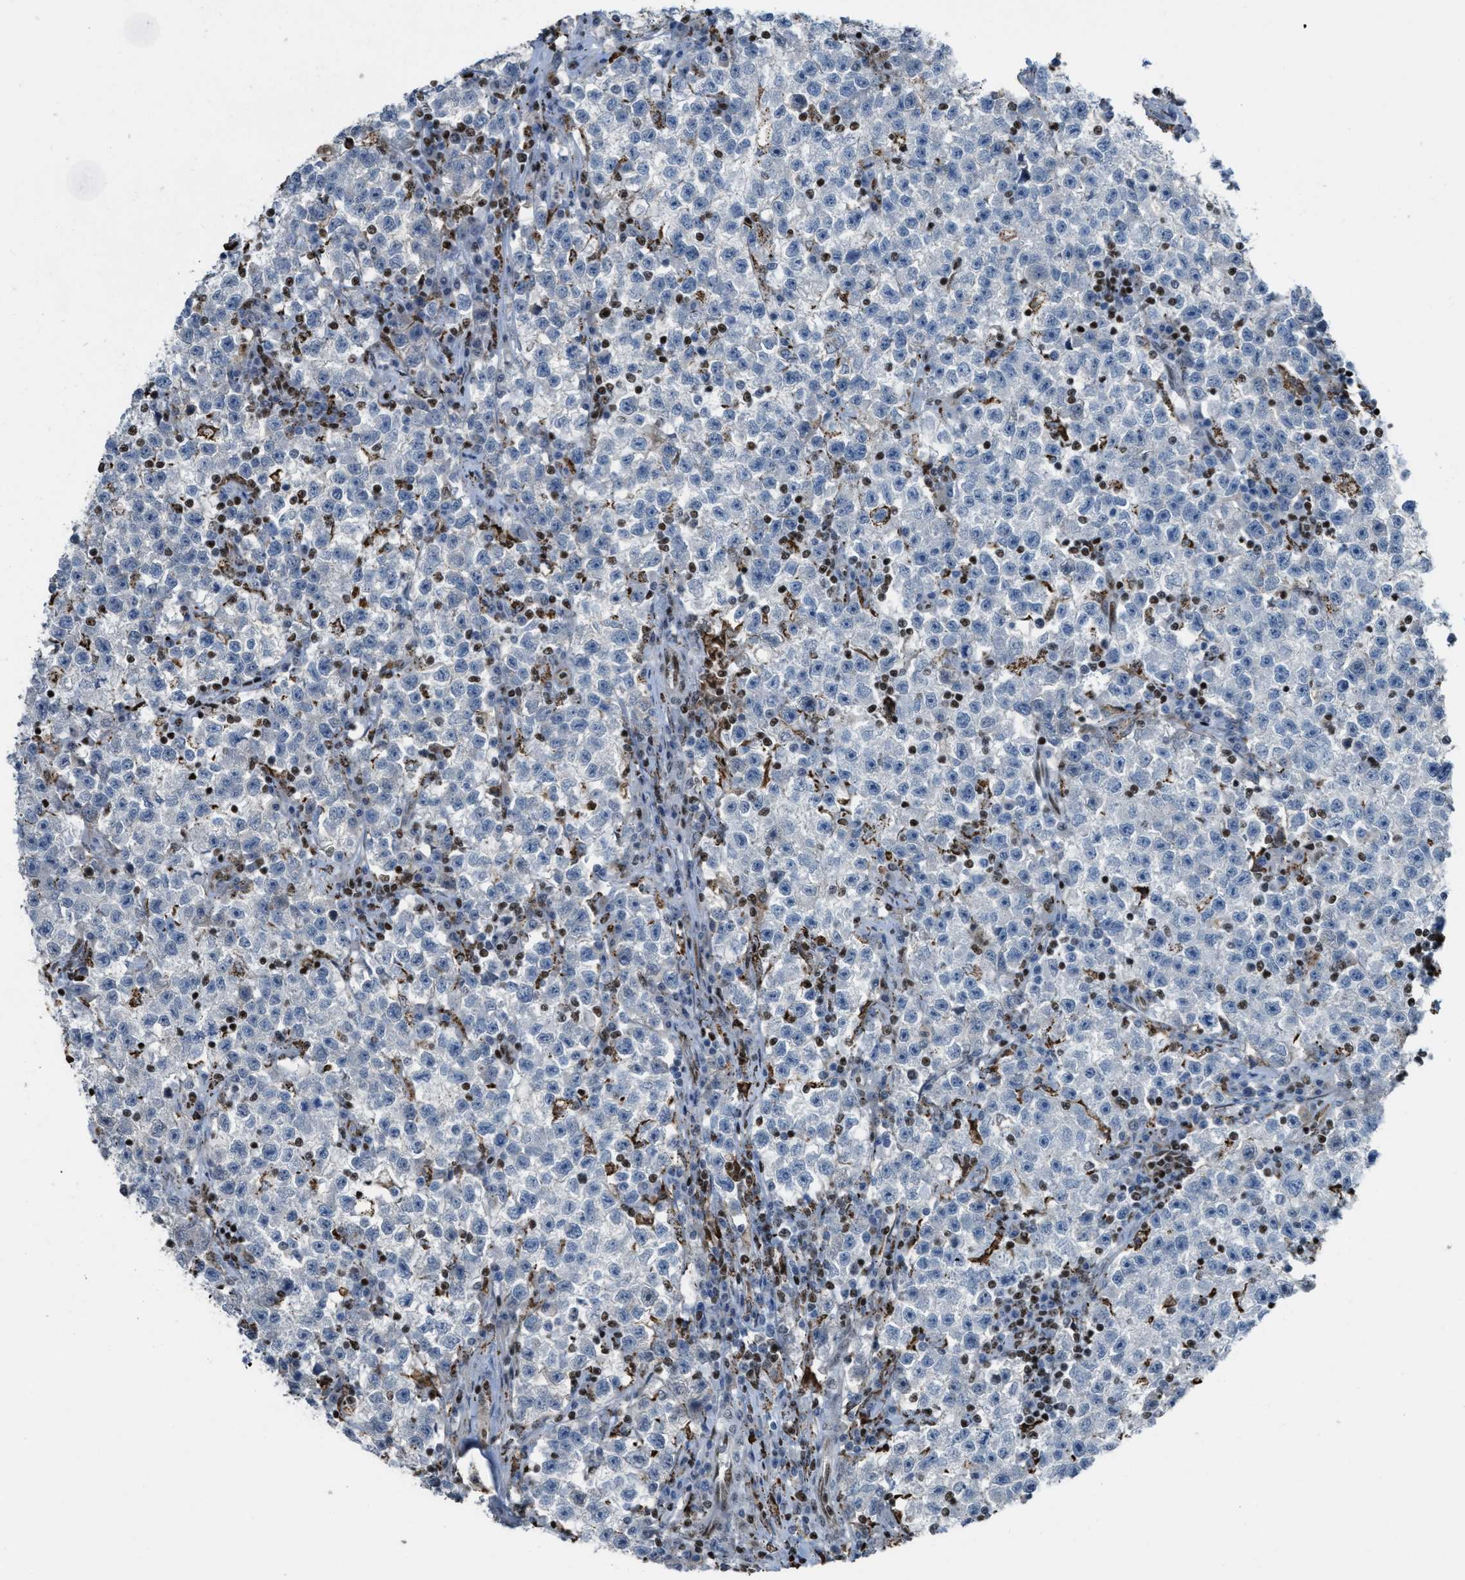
{"staining": {"intensity": "negative", "quantity": "none", "location": "none"}, "tissue": "testis cancer", "cell_type": "Tumor cells", "image_type": "cancer", "snomed": [{"axis": "morphology", "description": "Seminoma, NOS"}, {"axis": "topography", "description": "Testis"}], "caption": "Testis cancer was stained to show a protein in brown. There is no significant staining in tumor cells.", "gene": "SLFN5", "patient": {"sex": "male", "age": 22}}